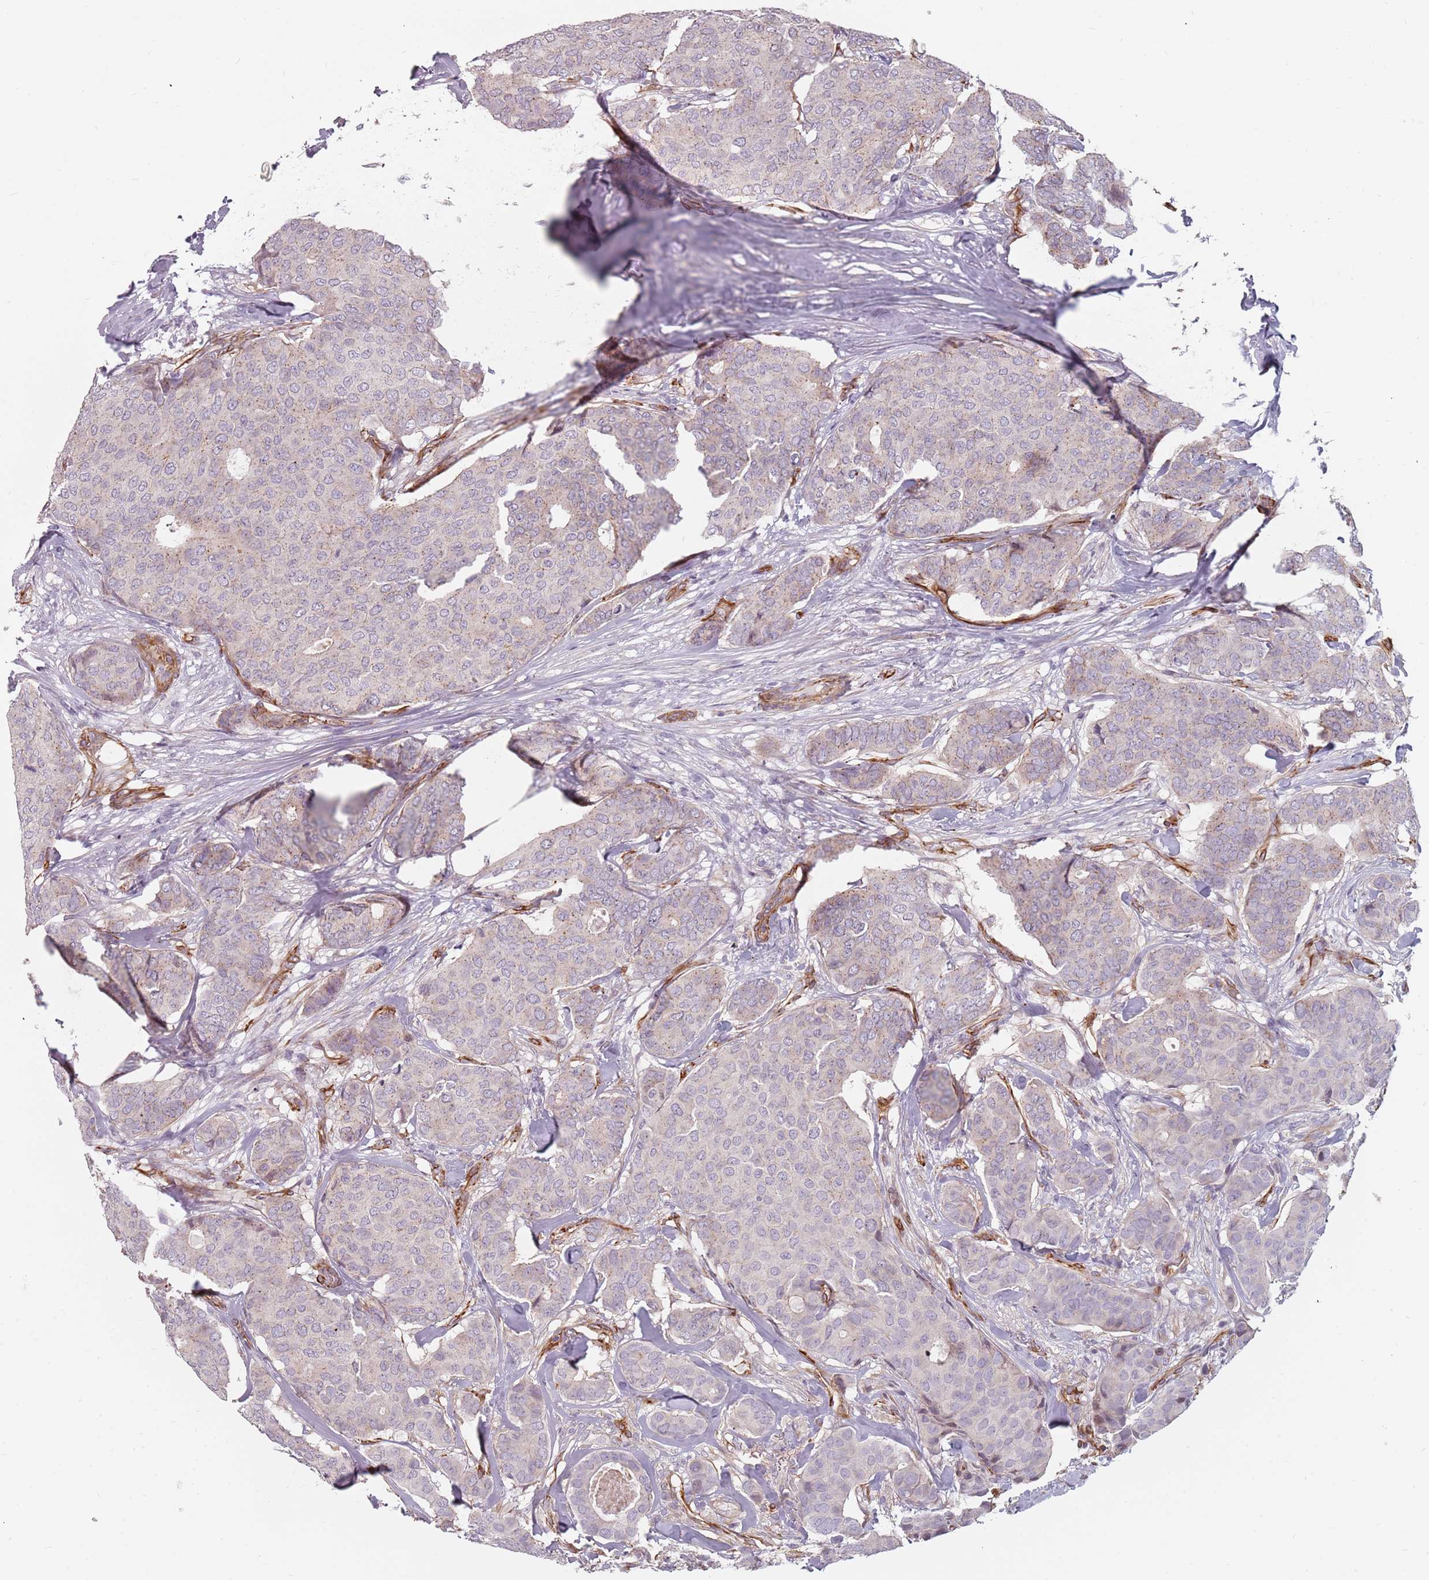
{"staining": {"intensity": "weak", "quantity": "<25%", "location": "cytoplasmic/membranous"}, "tissue": "breast cancer", "cell_type": "Tumor cells", "image_type": "cancer", "snomed": [{"axis": "morphology", "description": "Duct carcinoma"}, {"axis": "topography", "description": "Breast"}], "caption": "Immunohistochemical staining of human infiltrating ductal carcinoma (breast) exhibits no significant positivity in tumor cells.", "gene": "GAS2L3", "patient": {"sex": "female", "age": 75}}